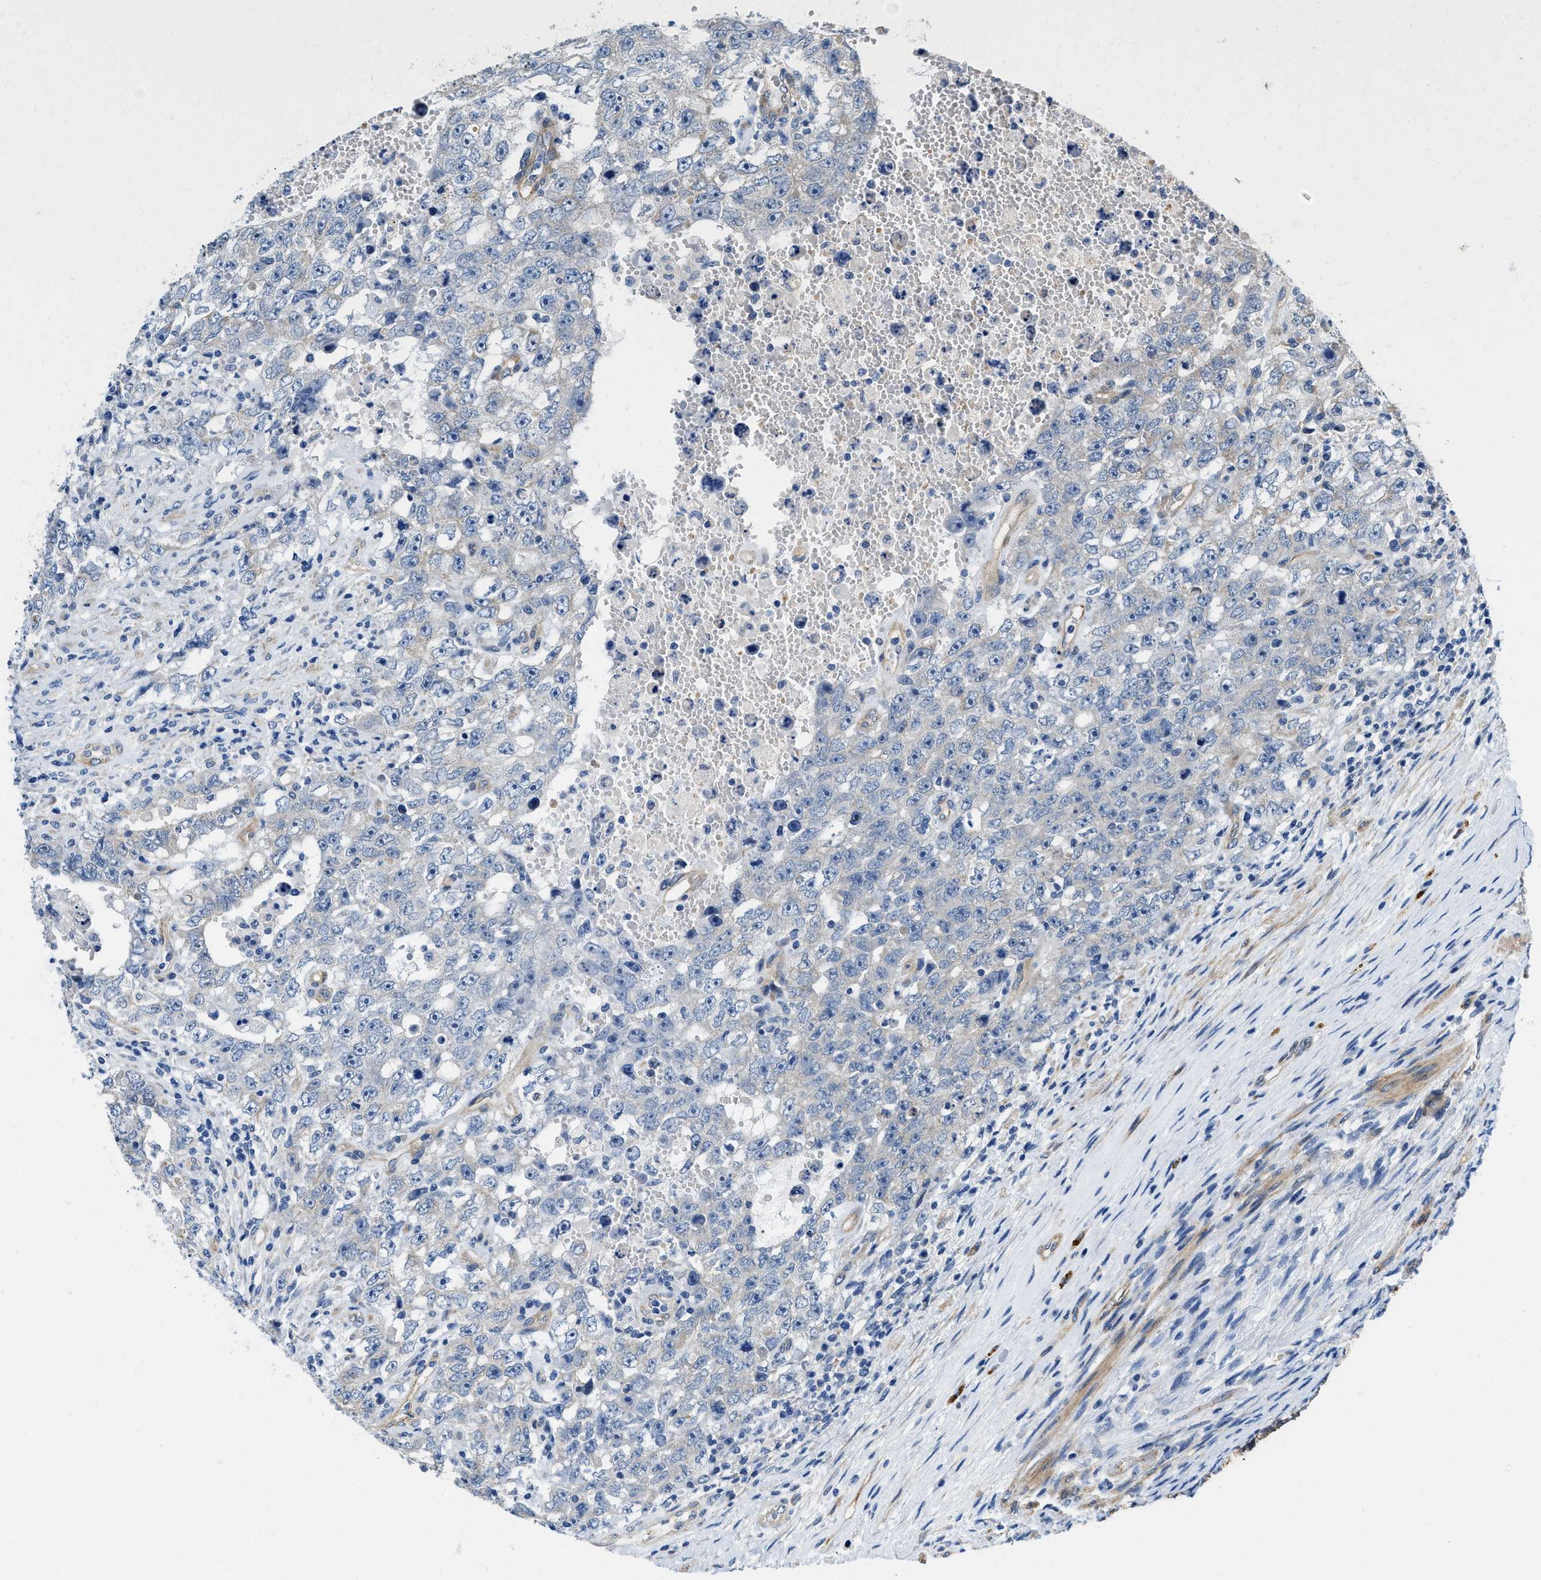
{"staining": {"intensity": "weak", "quantity": "<25%", "location": "cytoplasmic/membranous"}, "tissue": "testis cancer", "cell_type": "Tumor cells", "image_type": "cancer", "snomed": [{"axis": "morphology", "description": "Carcinoma, Embryonal, NOS"}, {"axis": "topography", "description": "Testis"}], "caption": "Protein analysis of embryonal carcinoma (testis) shows no significant positivity in tumor cells.", "gene": "RAPH1", "patient": {"sex": "male", "age": 26}}